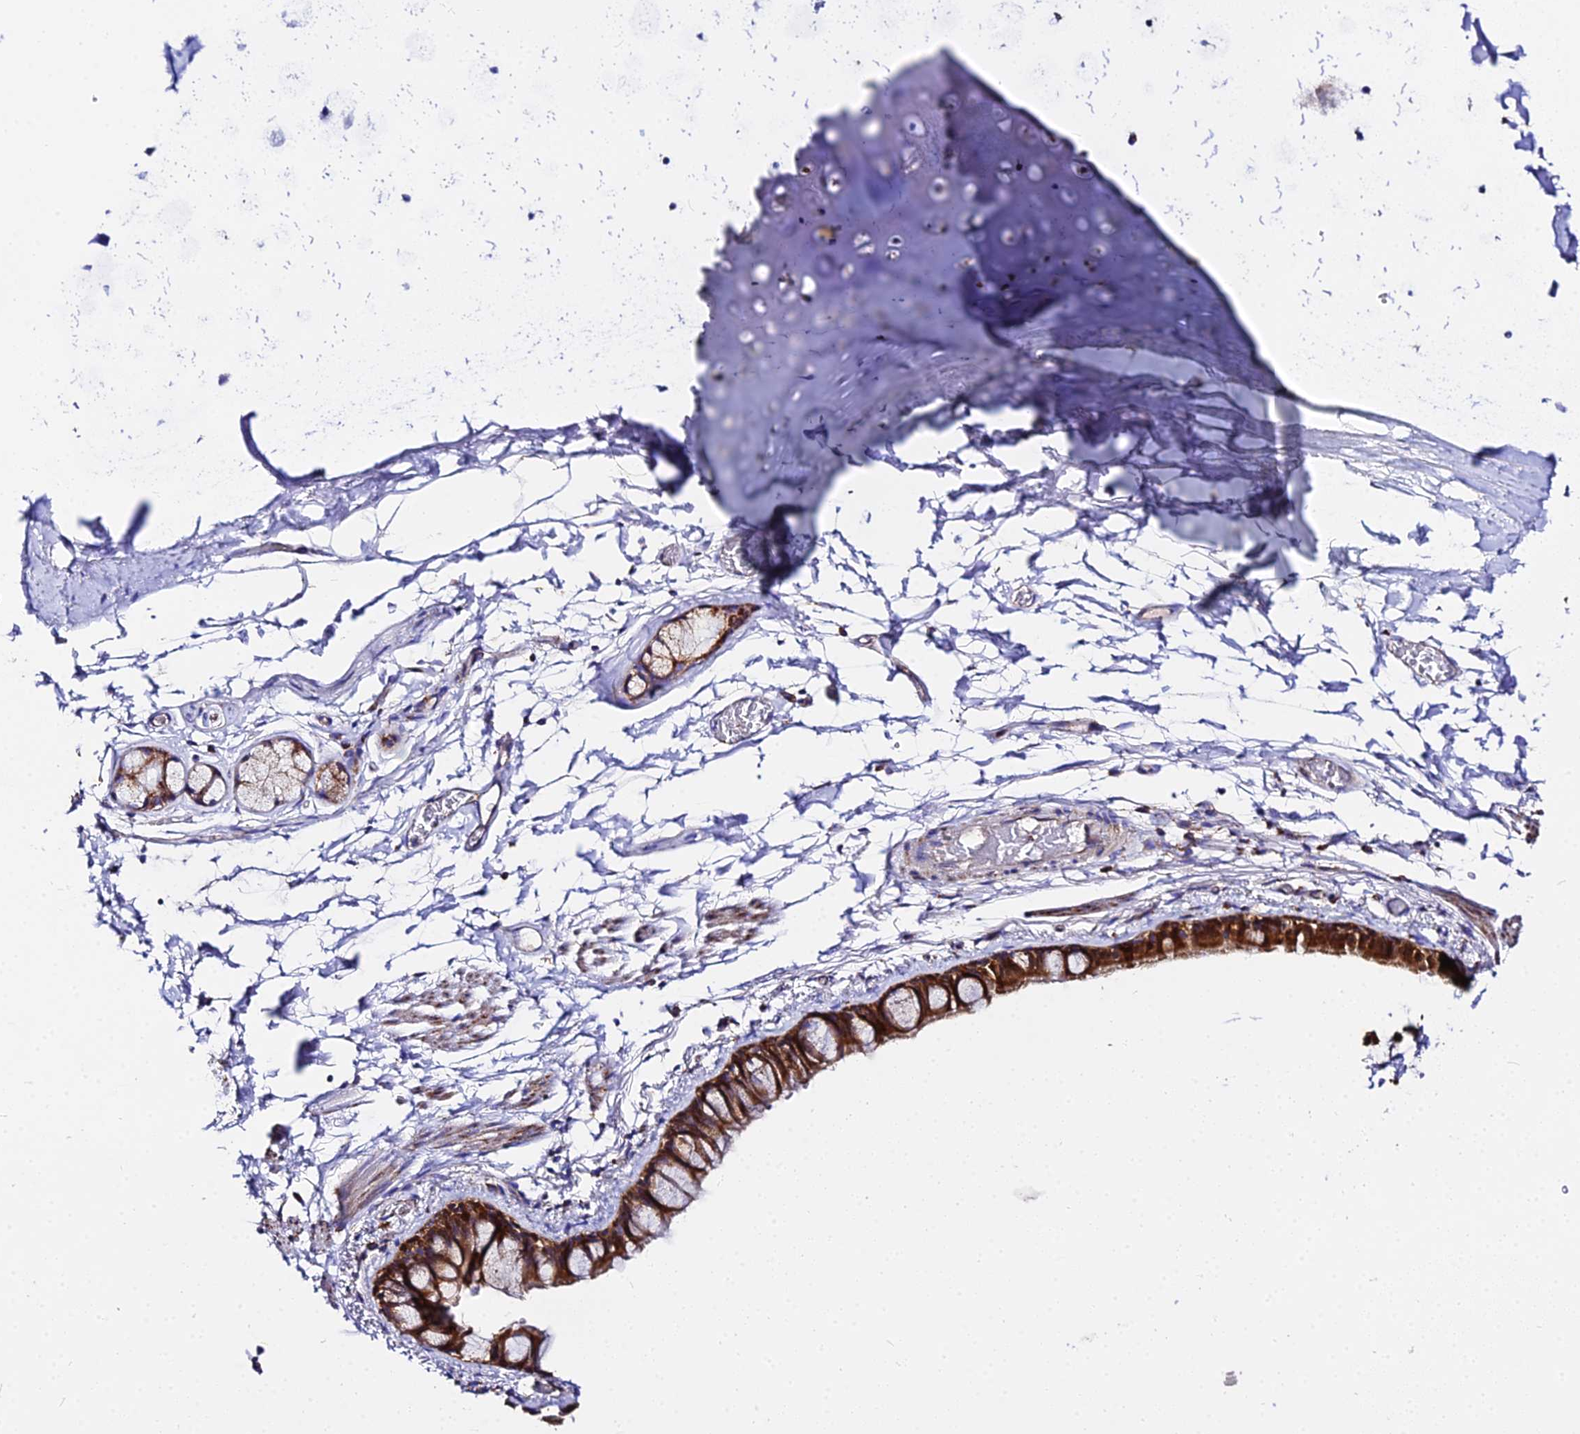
{"staining": {"intensity": "strong", "quantity": ">75%", "location": "cytoplasmic/membranous"}, "tissue": "bronchus", "cell_type": "Respiratory epithelial cells", "image_type": "normal", "snomed": [{"axis": "morphology", "description": "Normal tissue, NOS"}, {"axis": "topography", "description": "Cartilage tissue"}], "caption": "The histopathology image shows a brown stain indicating the presence of a protein in the cytoplasmic/membranous of respiratory epithelial cells in bronchus.", "gene": "ZNF573", "patient": {"sex": "male", "age": 63}}